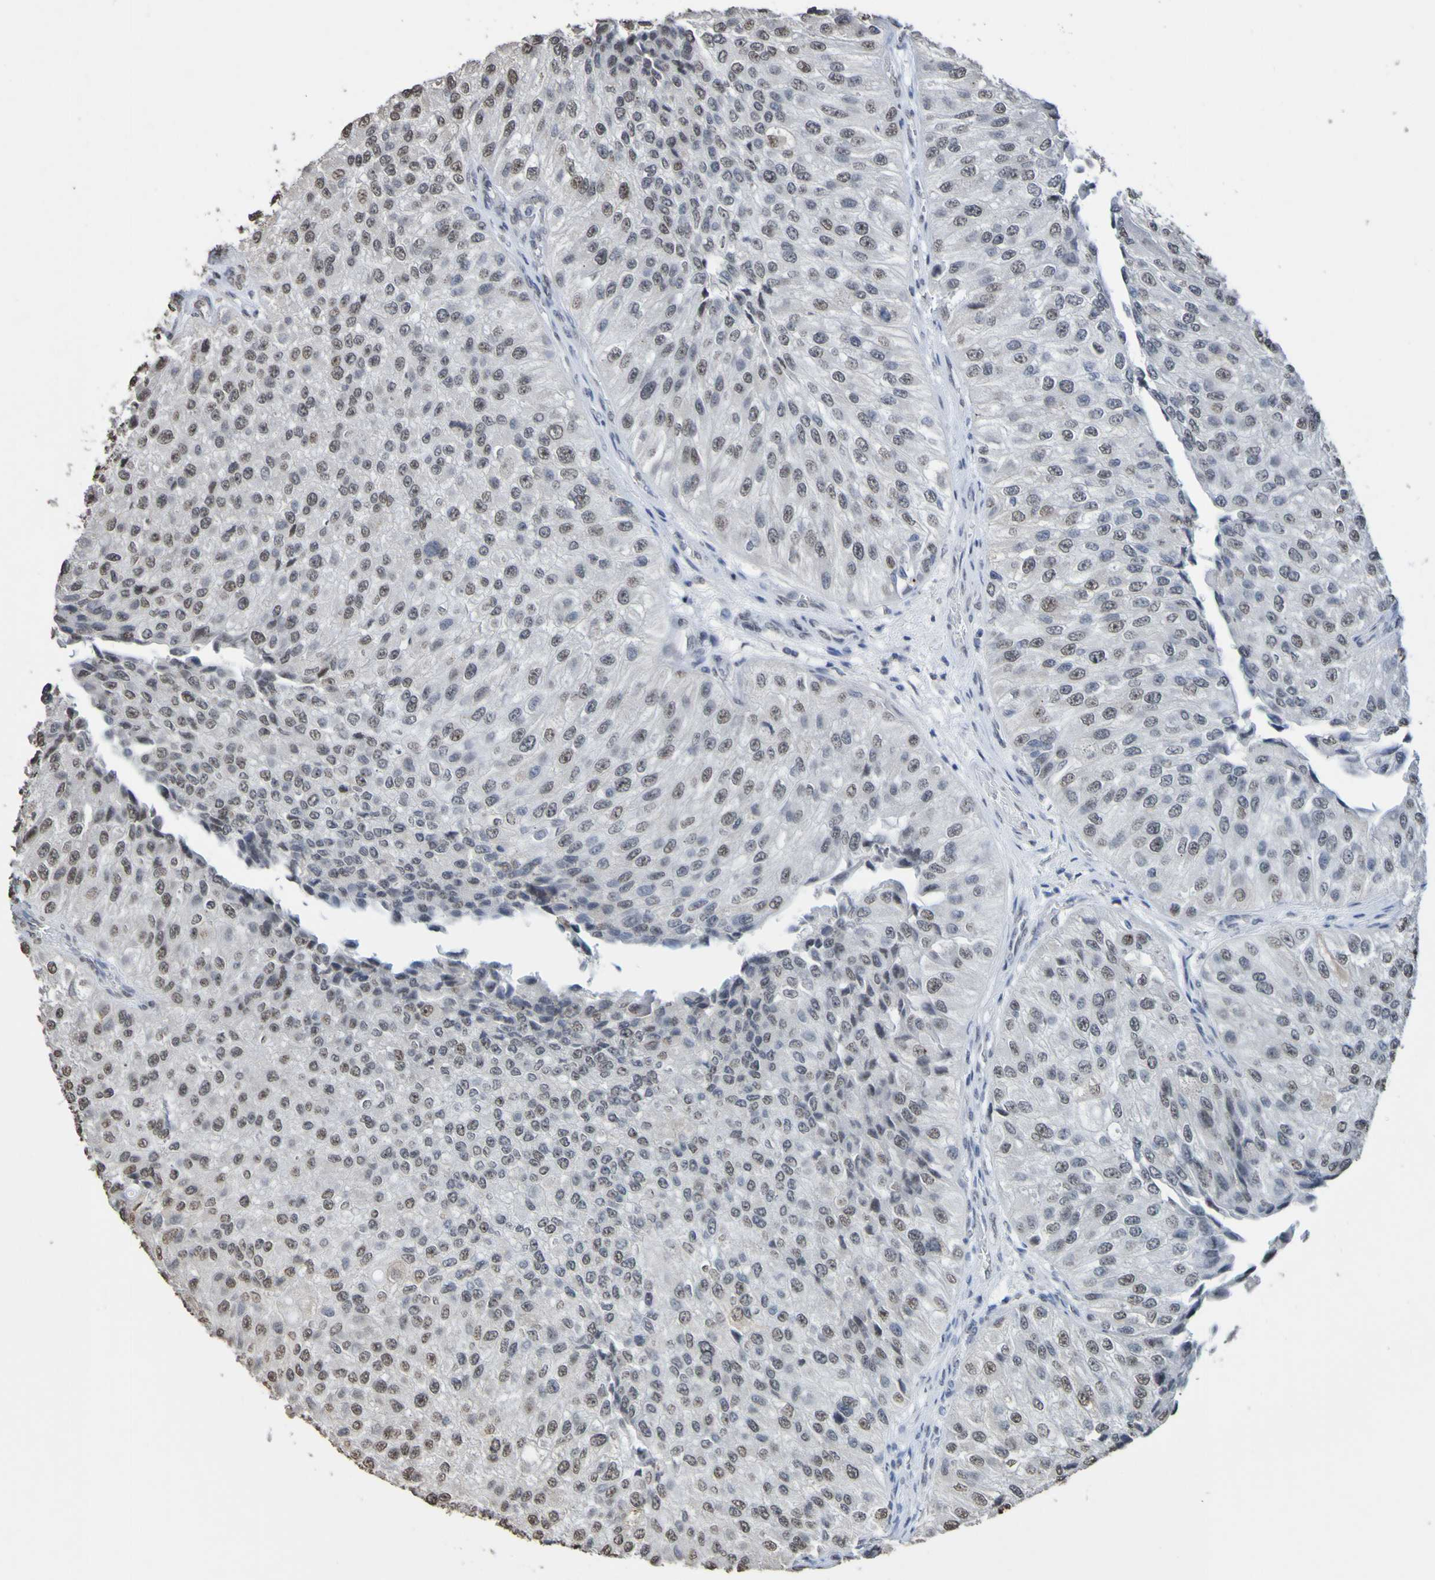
{"staining": {"intensity": "weak", "quantity": "25%-75%", "location": "nuclear"}, "tissue": "urothelial cancer", "cell_type": "Tumor cells", "image_type": "cancer", "snomed": [{"axis": "morphology", "description": "Urothelial carcinoma, High grade"}, {"axis": "topography", "description": "Kidney"}, {"axis": "topography", "description": "Urinary bladder"}], "caption": "DAB (3,3'-diaminobenzidine) immunohistochemical staining of high-grade urothelial carcinoma demonstrates weak nuclear protein positivity in about 25%-75% of tumor cells.", "gene": "ALKBH2", "patient": {"sex": "male", "age": 77}}